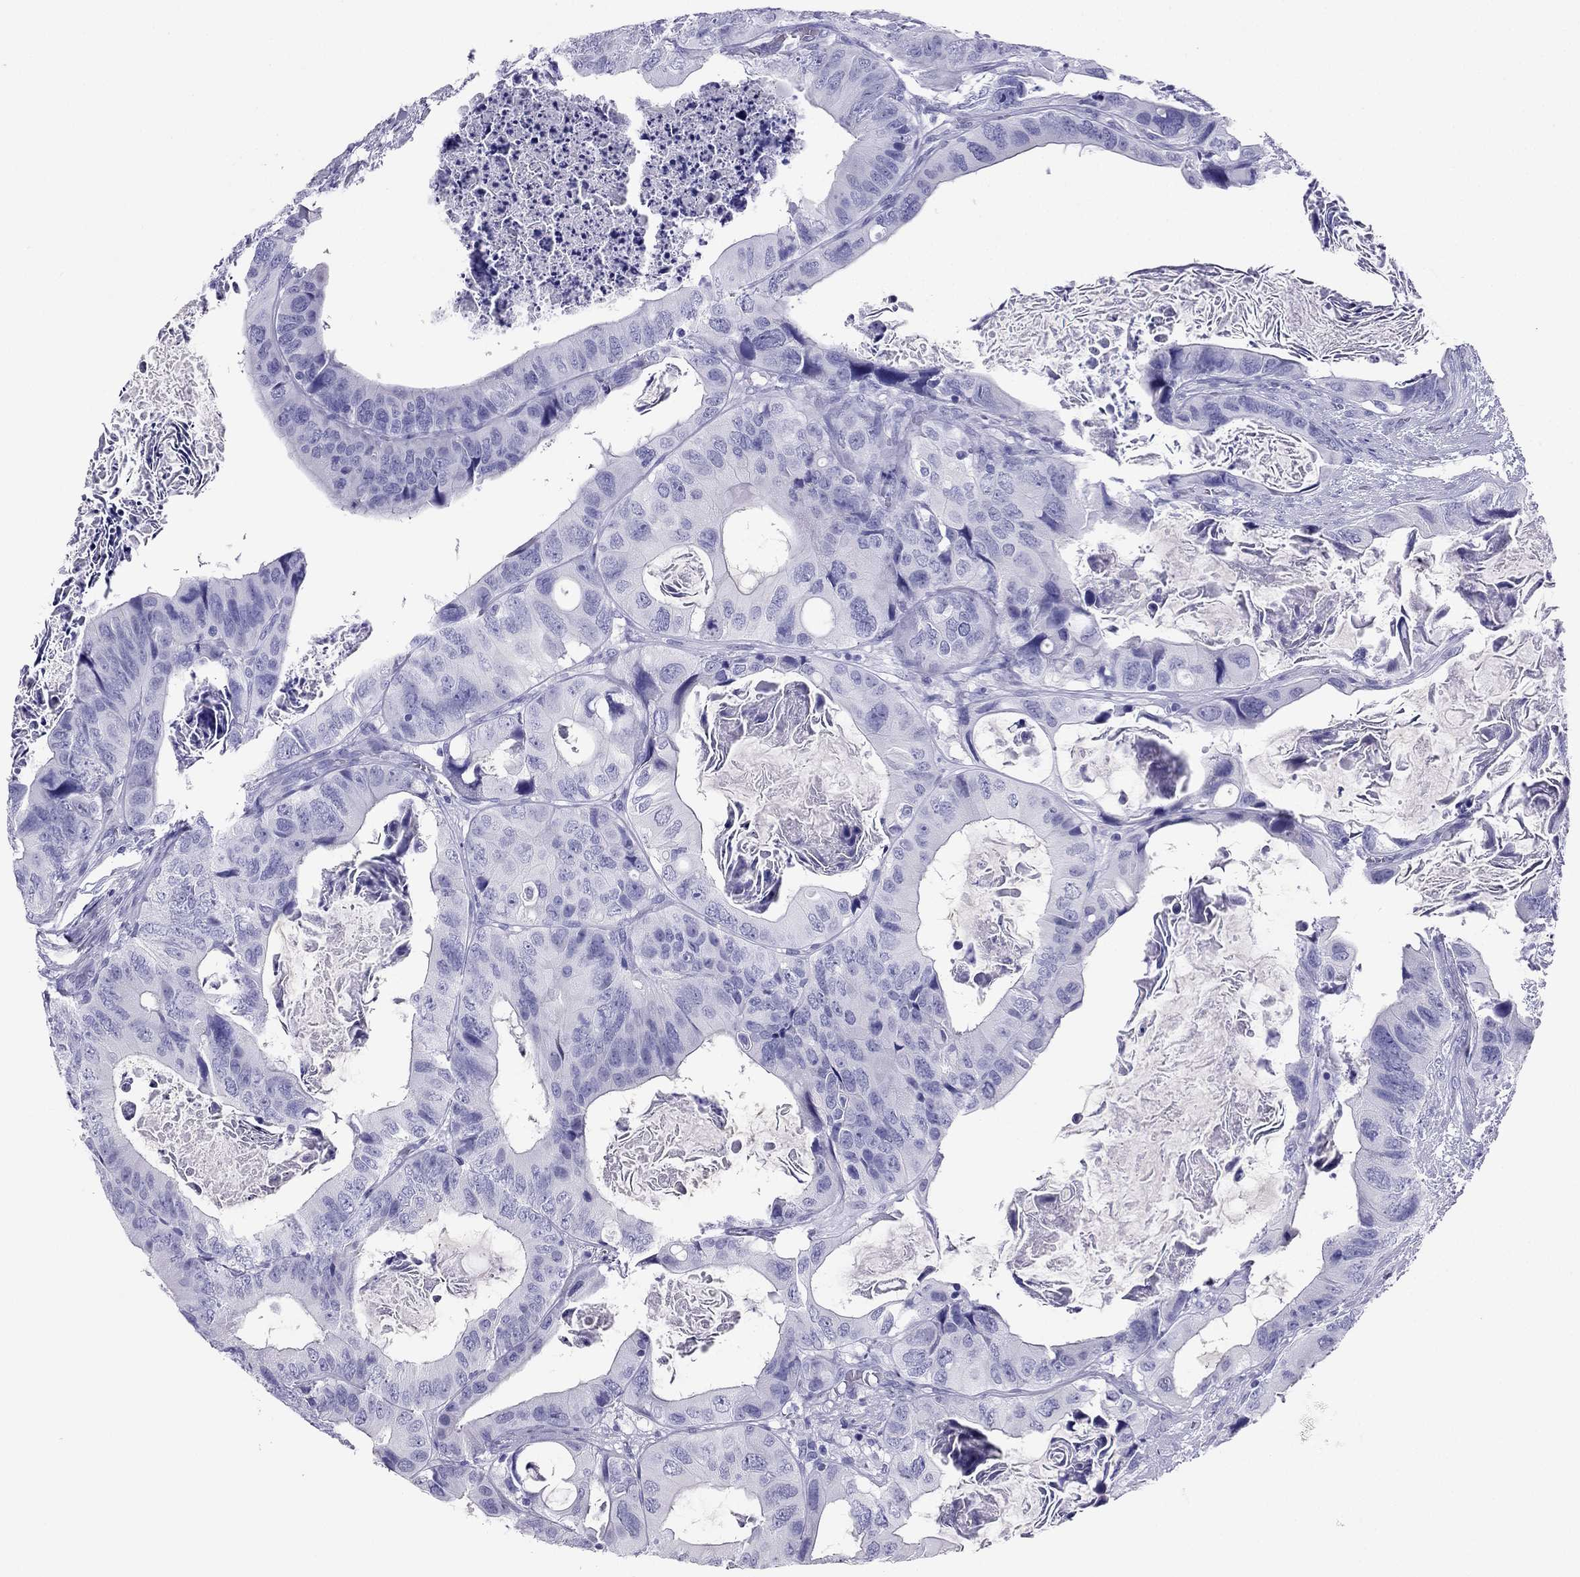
{"staining": {"intensity": "negative", "quantity": "none", "location": "none"}, "tissue": "colorectal cancer", "cell_type": "Tumor cells", "image_type": "cancer", "snomed": [{"axis": "morphology", "description": "Adenocarcinoma, NOS"}, {"axis": "topography", "description": "Rectum"}], "caption": "A high-resolution histopathology image shows IHC staining of colorectal cancer, which shows no significant staining in tumor cells.", "gene": "PDE6A", "patient": {"sex": "male", "age": 64}}